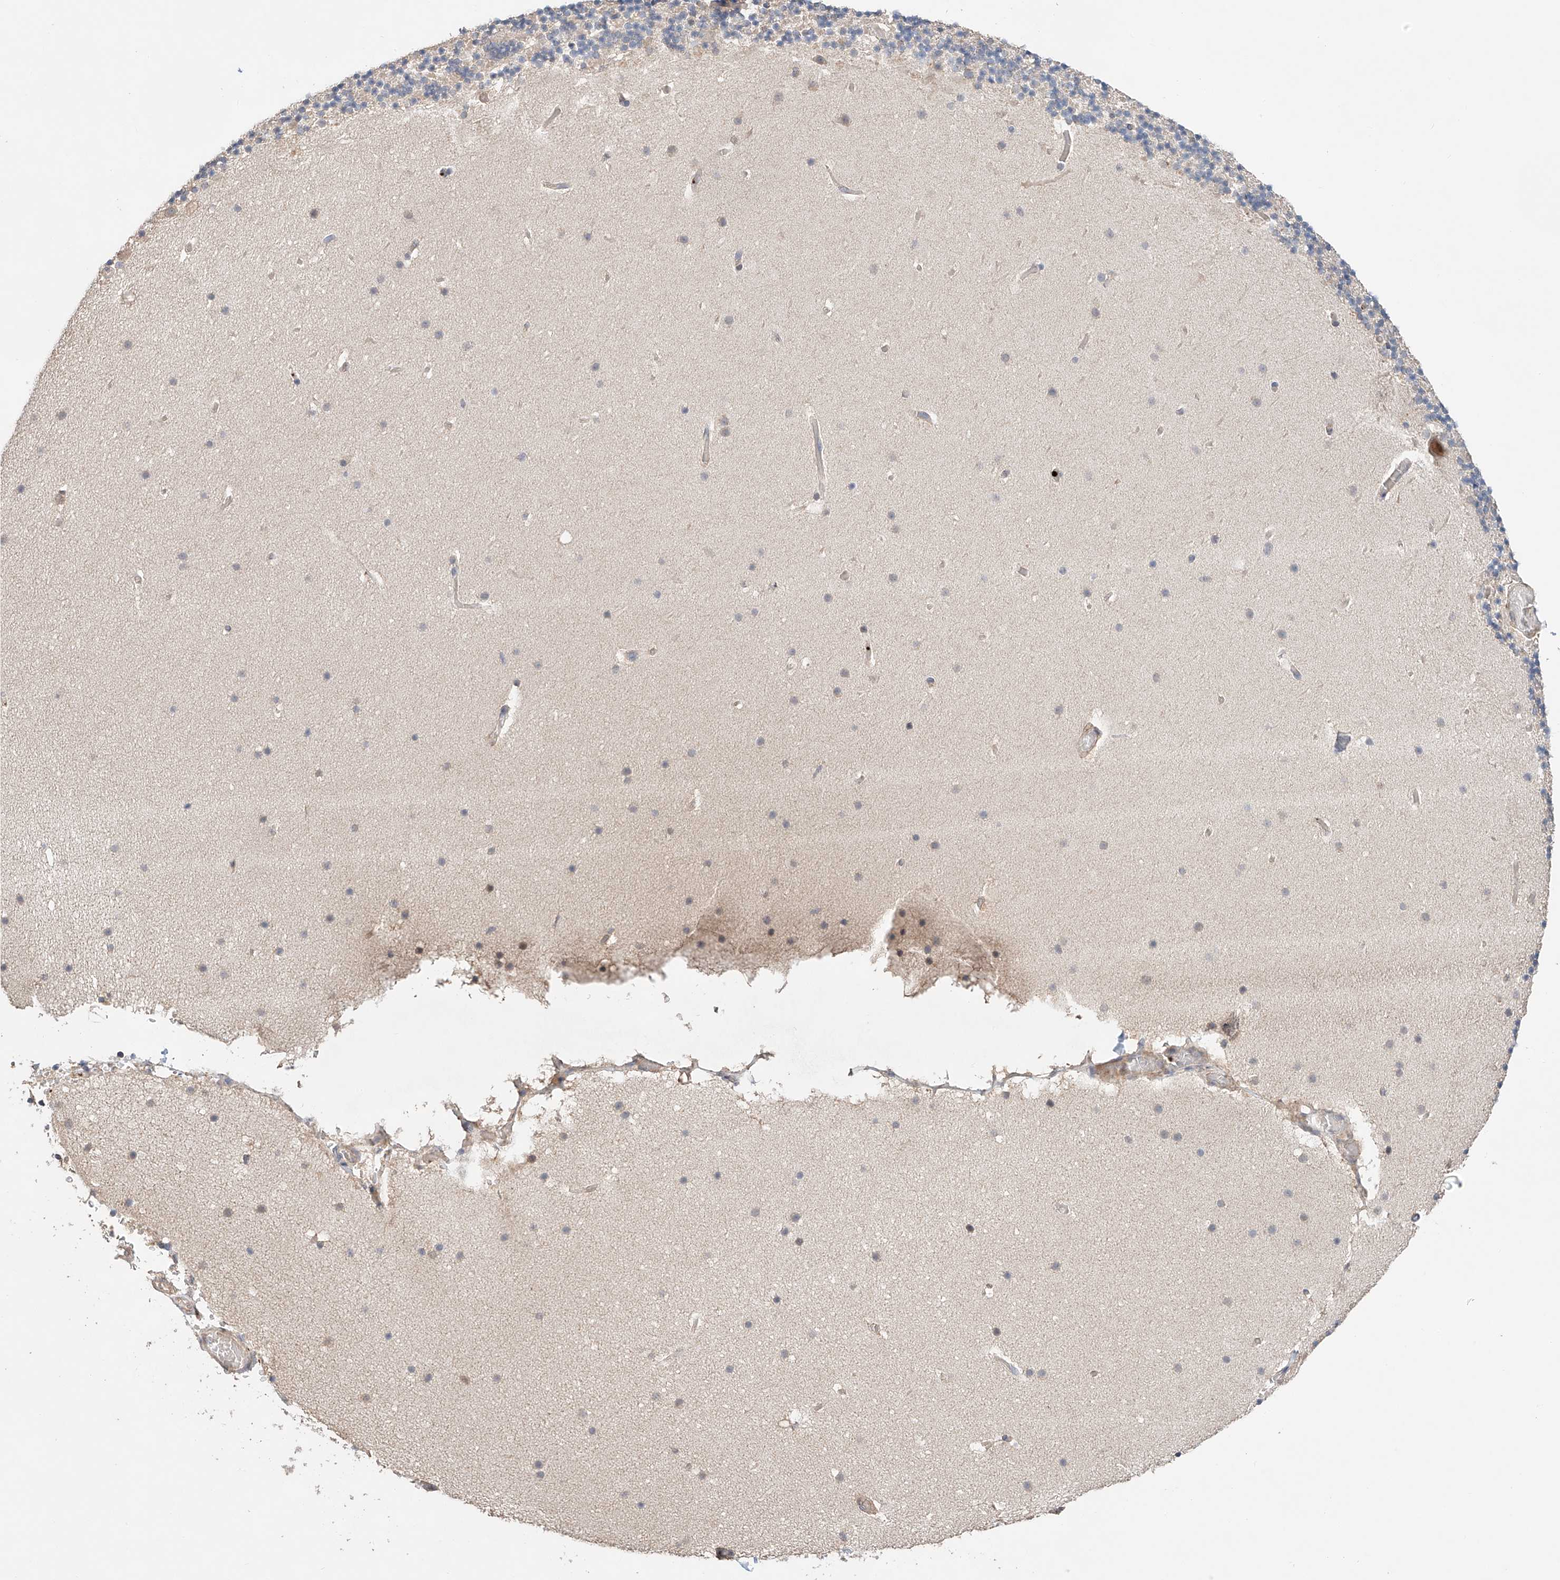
{"staining": {"intensity": "negative", "quantity": "none", "location": "none"}, "tissue": "cerebellum", "cell_type": "Cells in granular layer", "image_type": "normal", "snomed": [{"axis": "morphology", "description": "Normal tissue, NOS"}, {"axis": "topography", "description": "Cerebellum"}], "caption": "Photomicrograph shows no protein positivity in cells in granular layer of benign cerebellum.", "gene": "ZFHX2", "patient": {"sex": "male", "age": 57}}